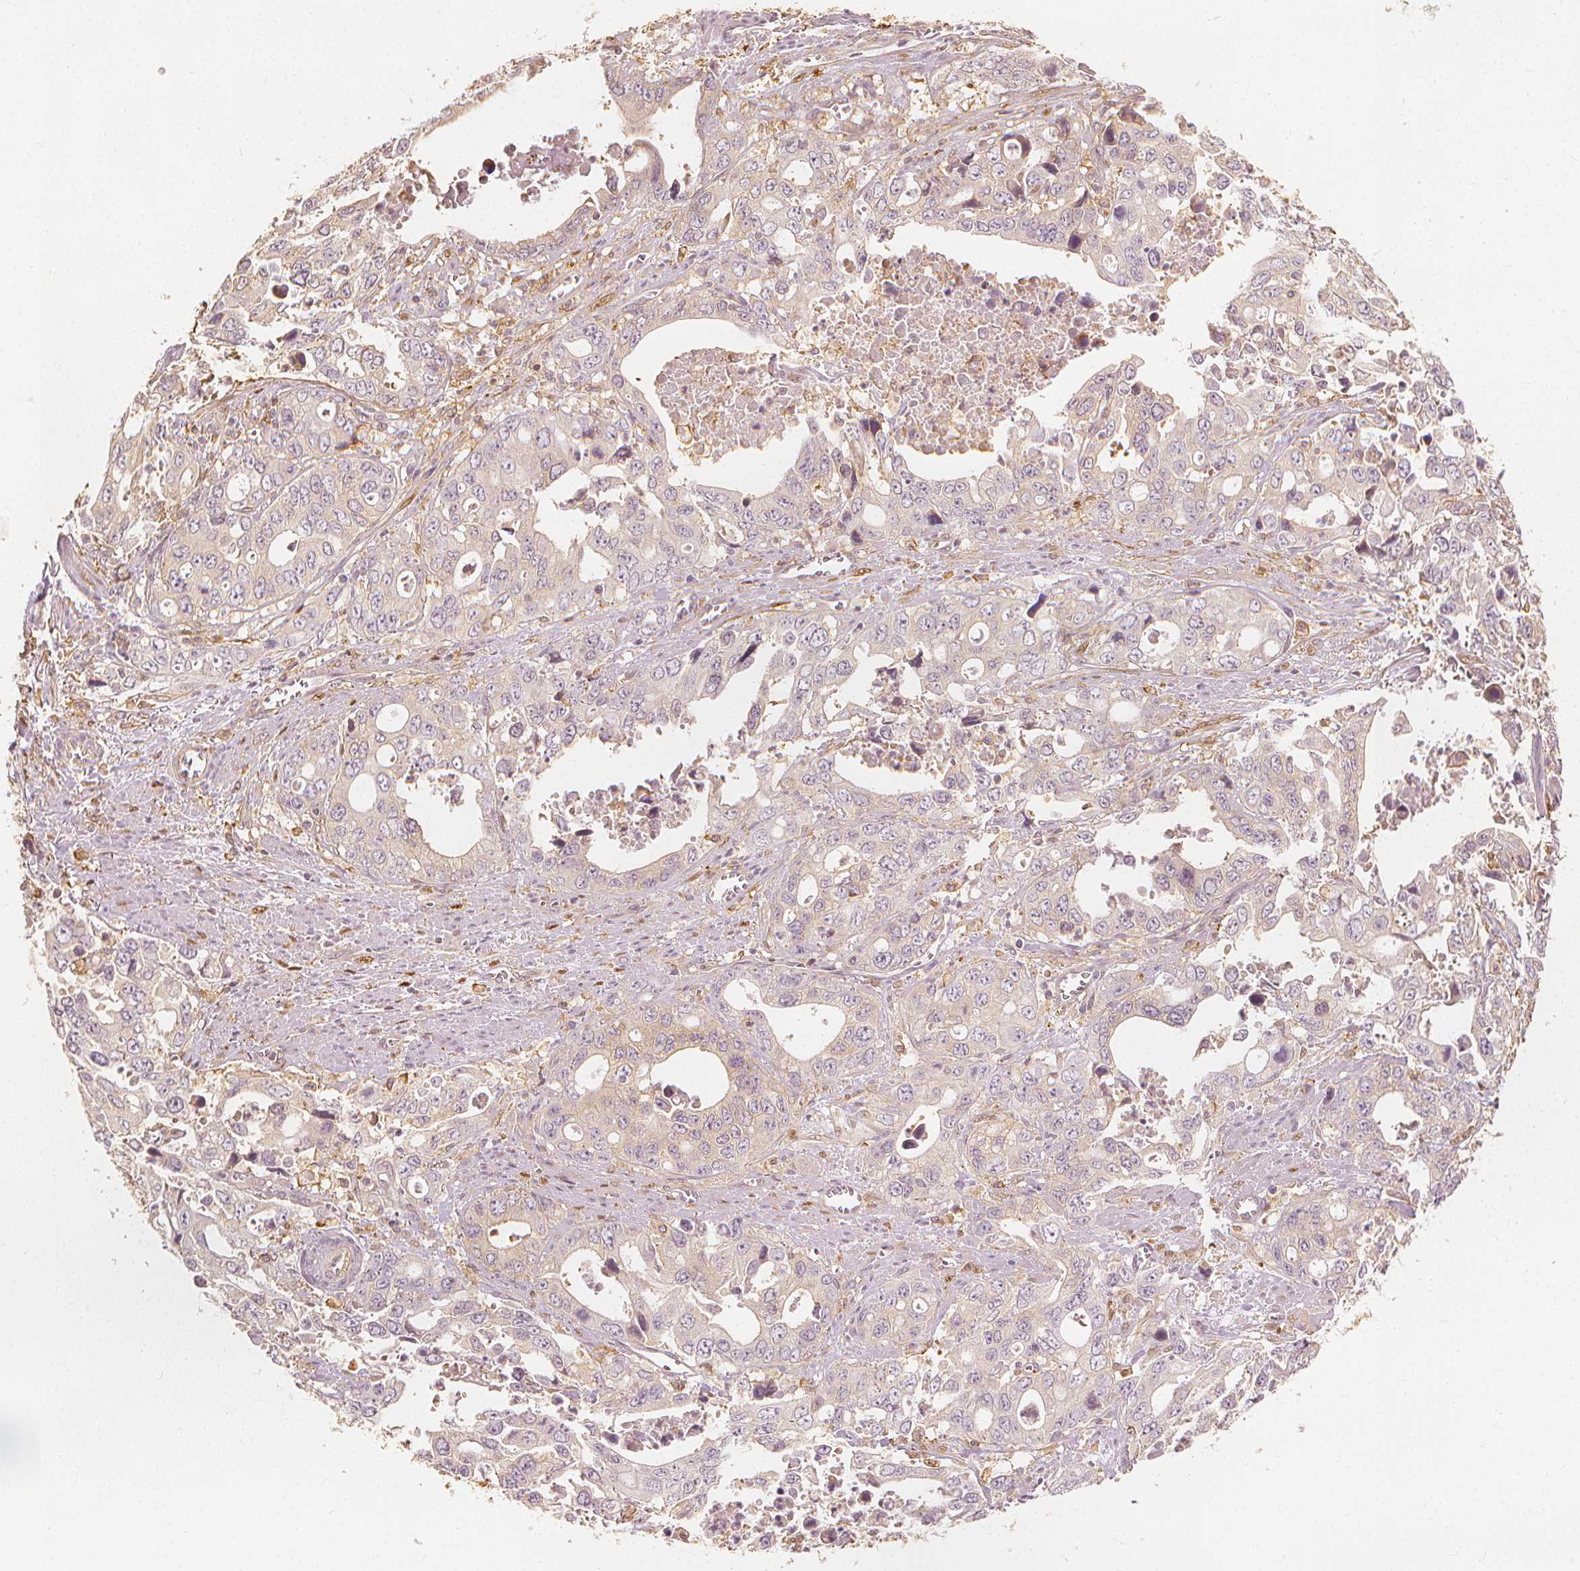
{"staining": {"intensity": "negative", "quantity": "none", "location": "none"}, "tissue": "stomach cancer", "cell_type": "Tumor cells", "image_type": "cancer", "snomed": [{"axis": "morphology", "description": "Adenocarcinoma, NOS"}, {"axis": "topography", "description": "Stomach, upper"}], "caption": "The histopathology image exhibits no significant positivity in tumor cells of stomach adenocarcinoma.", "gene": "ARHGAP26", "patient": {"sex": "male", "age": 74}}